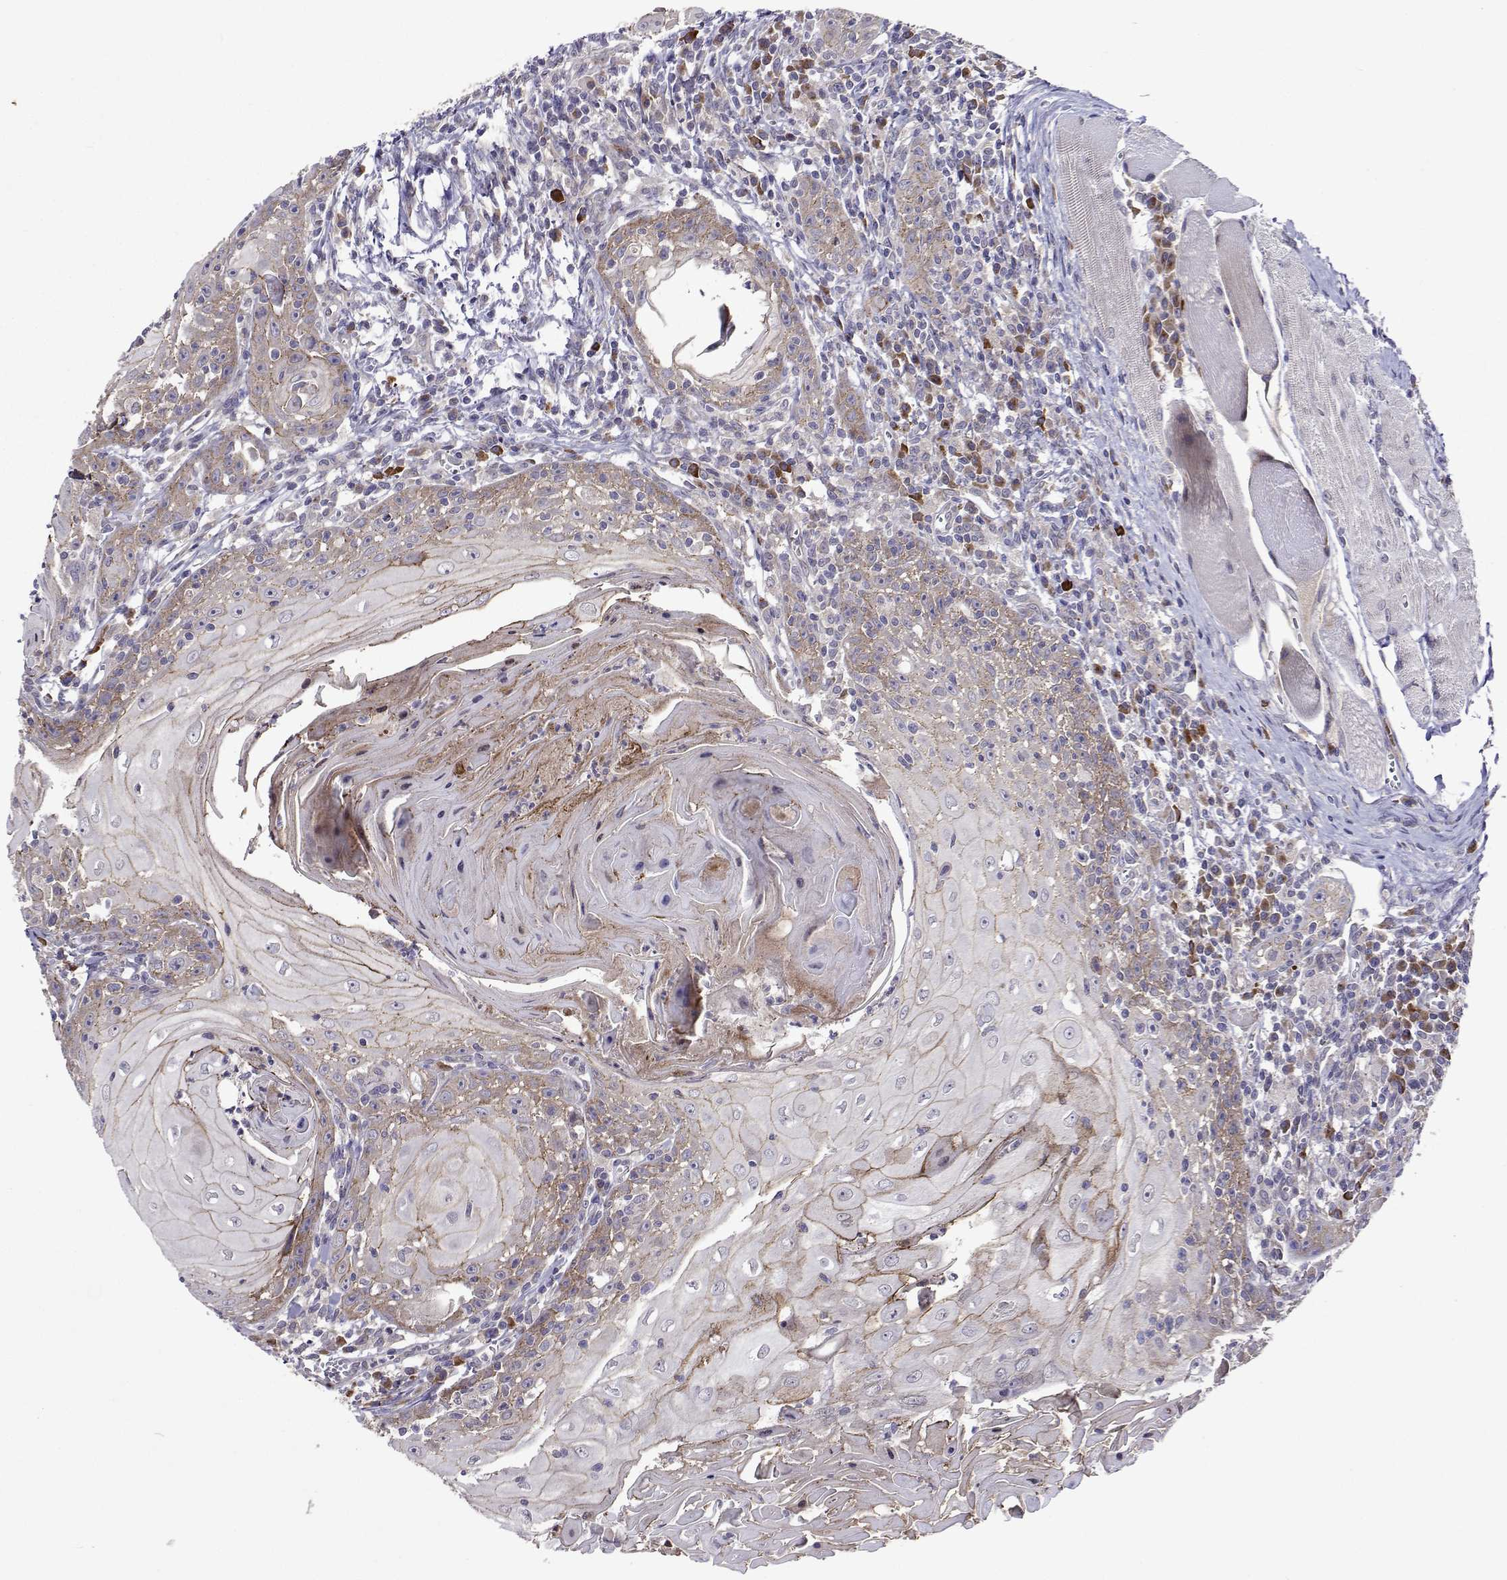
{"staining": {"intensity": "negative", "quantity": "none", "location": "none"}, "tissue": "head and neck cancer", "cell_type": "Tumor cells", "image_type": "cancer", "snomed": [{"axis": "morphology", "description": "Squamous cell carcinoma, NOS"}, {"axis": "topography", "description": "Head-Neck"}], "caption": "Protein analysis of head and neck cancer (squamous cell carcinoma) exhibits no significant expression in tumor cells.", "gene": "TARBP2", "patient": {"sex": "male", "age": 52}}